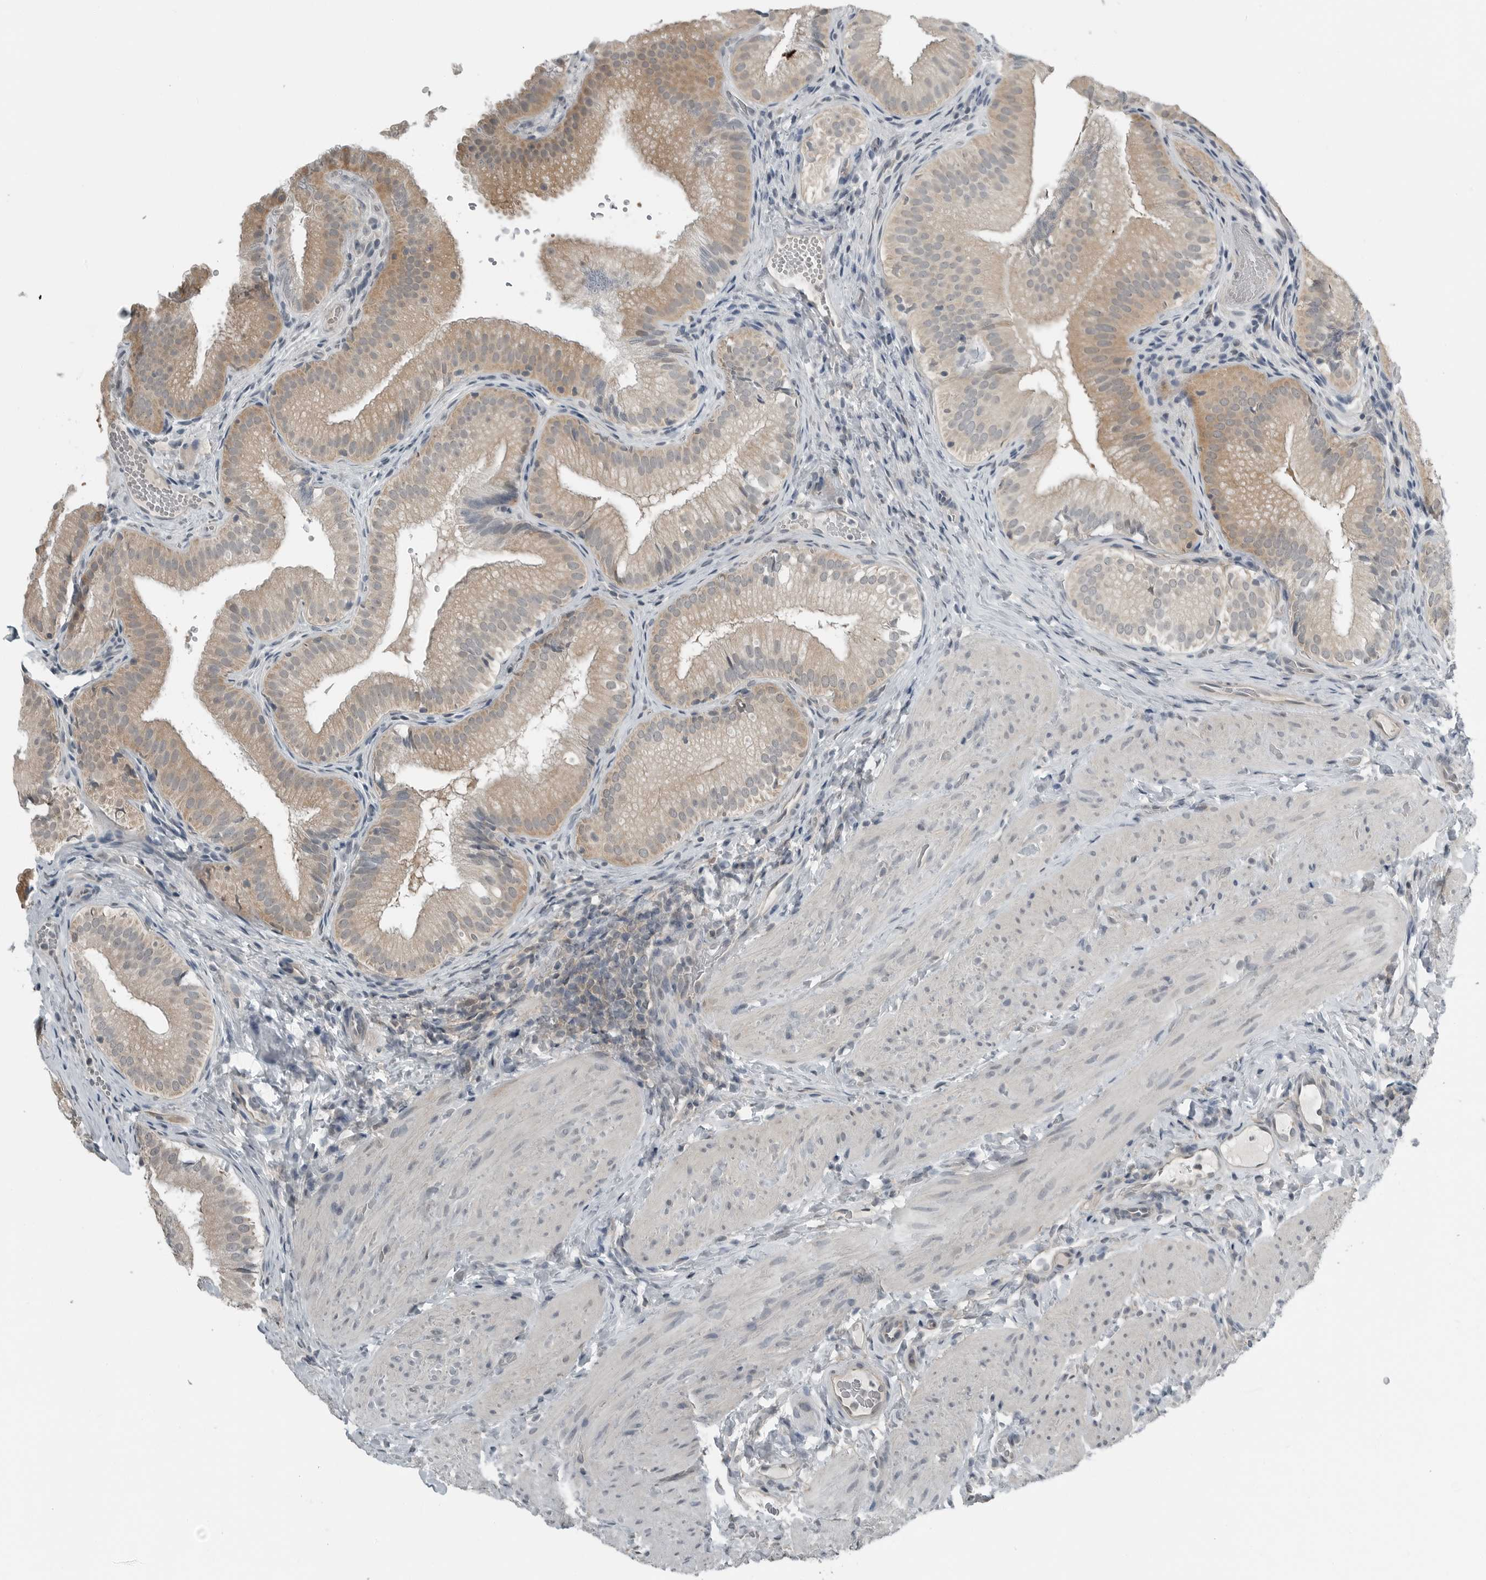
{"staining": {"intensity": "moderate", "quantity": ">75%", "location": "cytoplasmic/membranous"}, "tissue": "gallbladder", "cell_type": "Glandular cells", "image_type": "normal", "snomed": [{"axis": "morphology", "description": "Normal tissue, NOS"}, {"axis": "topography", "description": "Gallbladder"}], "caption": "High-magnification brightfield microscopy of unremarkable gallbladder stained with DAB (3,3'-diaminobenzidine) (brown) and counterstained with hematoxylin (blue). glandular cells exhibit moderate cytoplasmic/membranous positivity is appreciated in approximately>75% of cells. (DAB IHC with brightfield microscopy, high magnification).", "gene": "ENSG00000286112", "patient": {"sex": "female", "age": 30}}